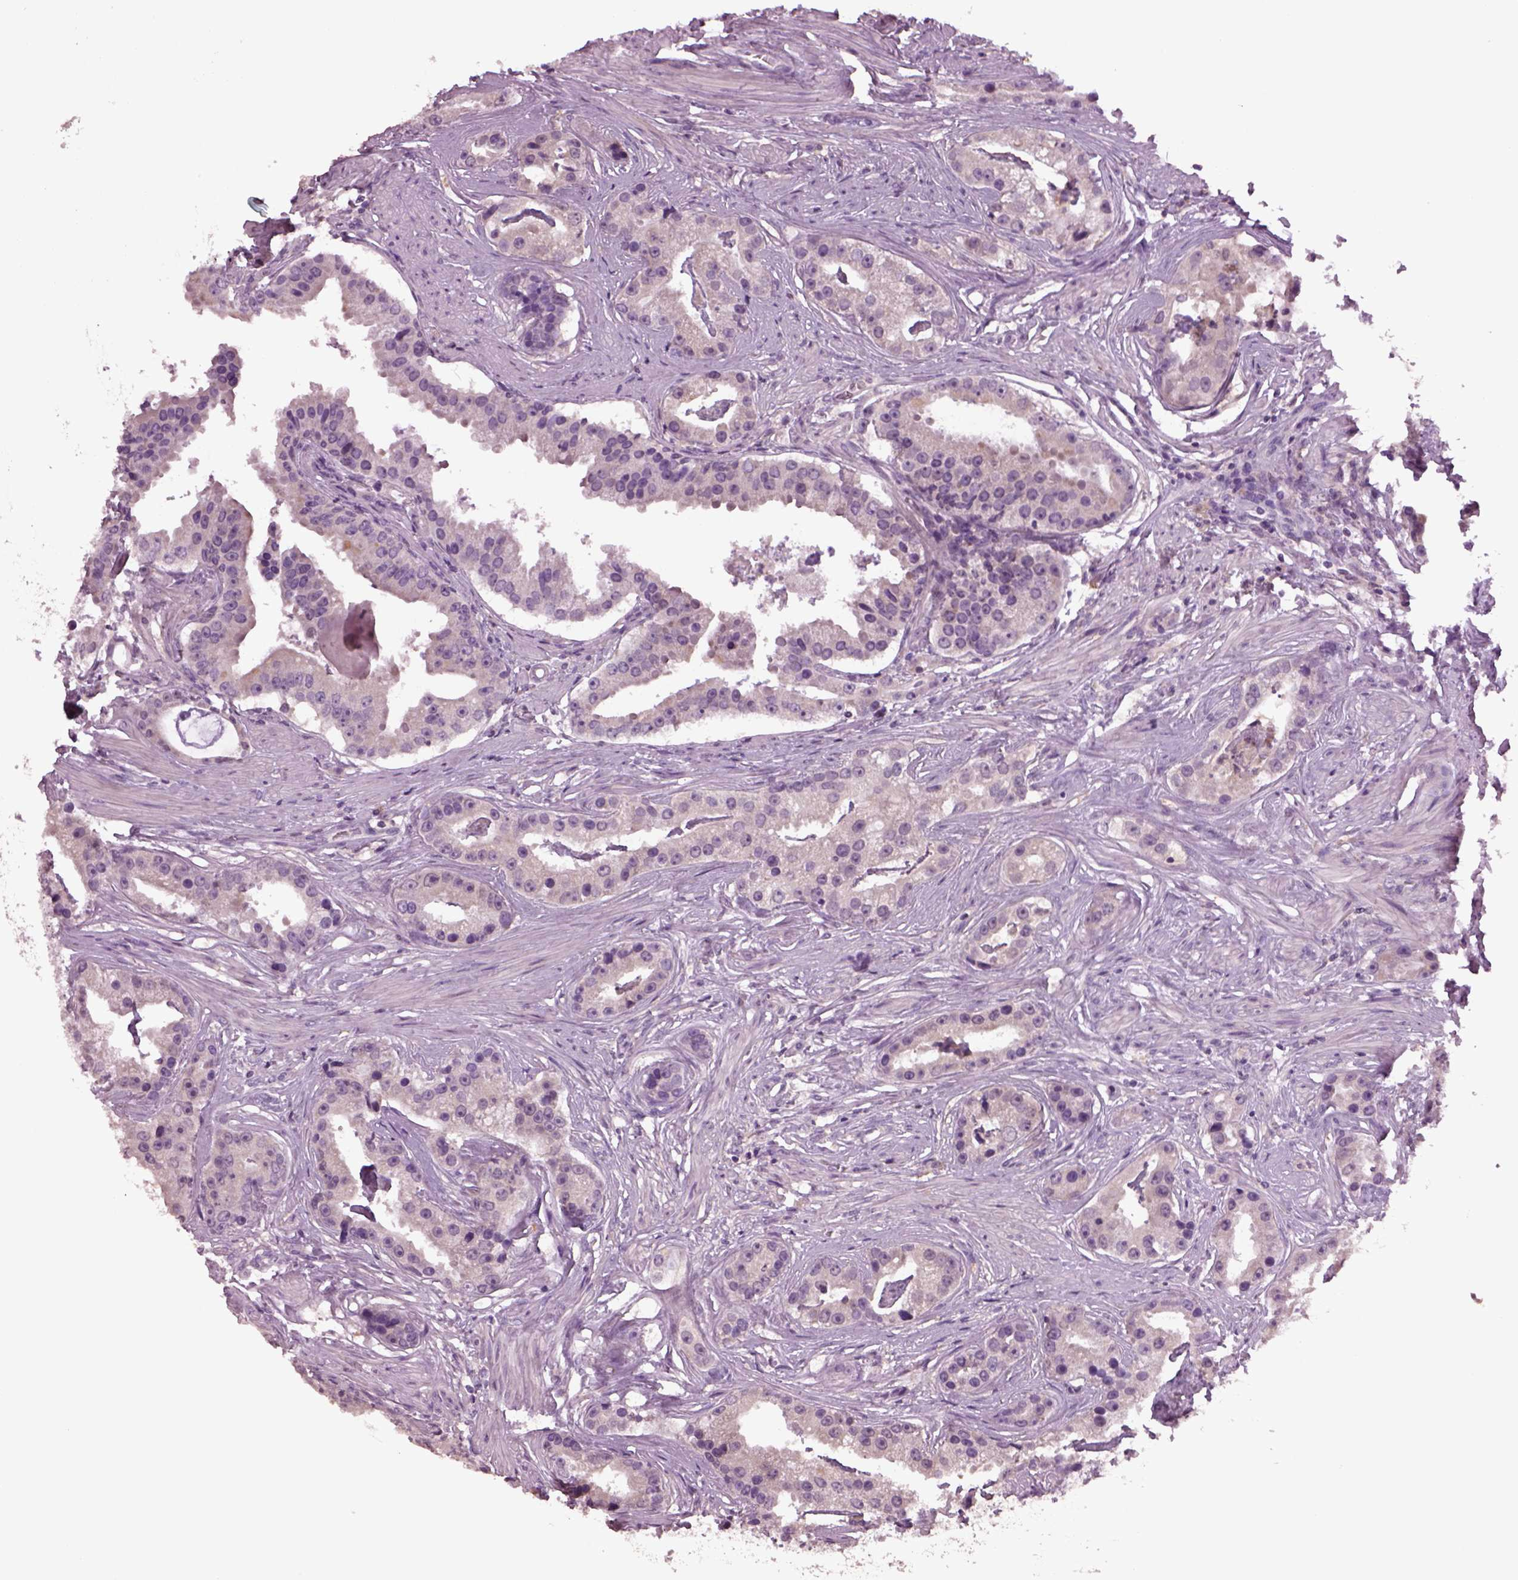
{"staining": {"intensity": "negative", "quantity": "none", "location": "none"}, "tissue": "prostate cancer", "cell_type": "Tumor cells", "image_type": "cancer", "snomed": [{"axis": "morphology", "description": "Adenocarcinoma, NOS"}, {"axis": "topography", "description": "Prostate and seminal vesicle, NOS"}, {"axis": "topography", "description": "Prostate"}], "caption": "DAB (3,3'-diaminobenzidine) immunohistochemical staining of human prostate cancer (adenocarcinoma) exhibits no significant positivity in tumor cells.", "gene": "CLPSL1", "patient": {"sex": "male", "age": 44}}